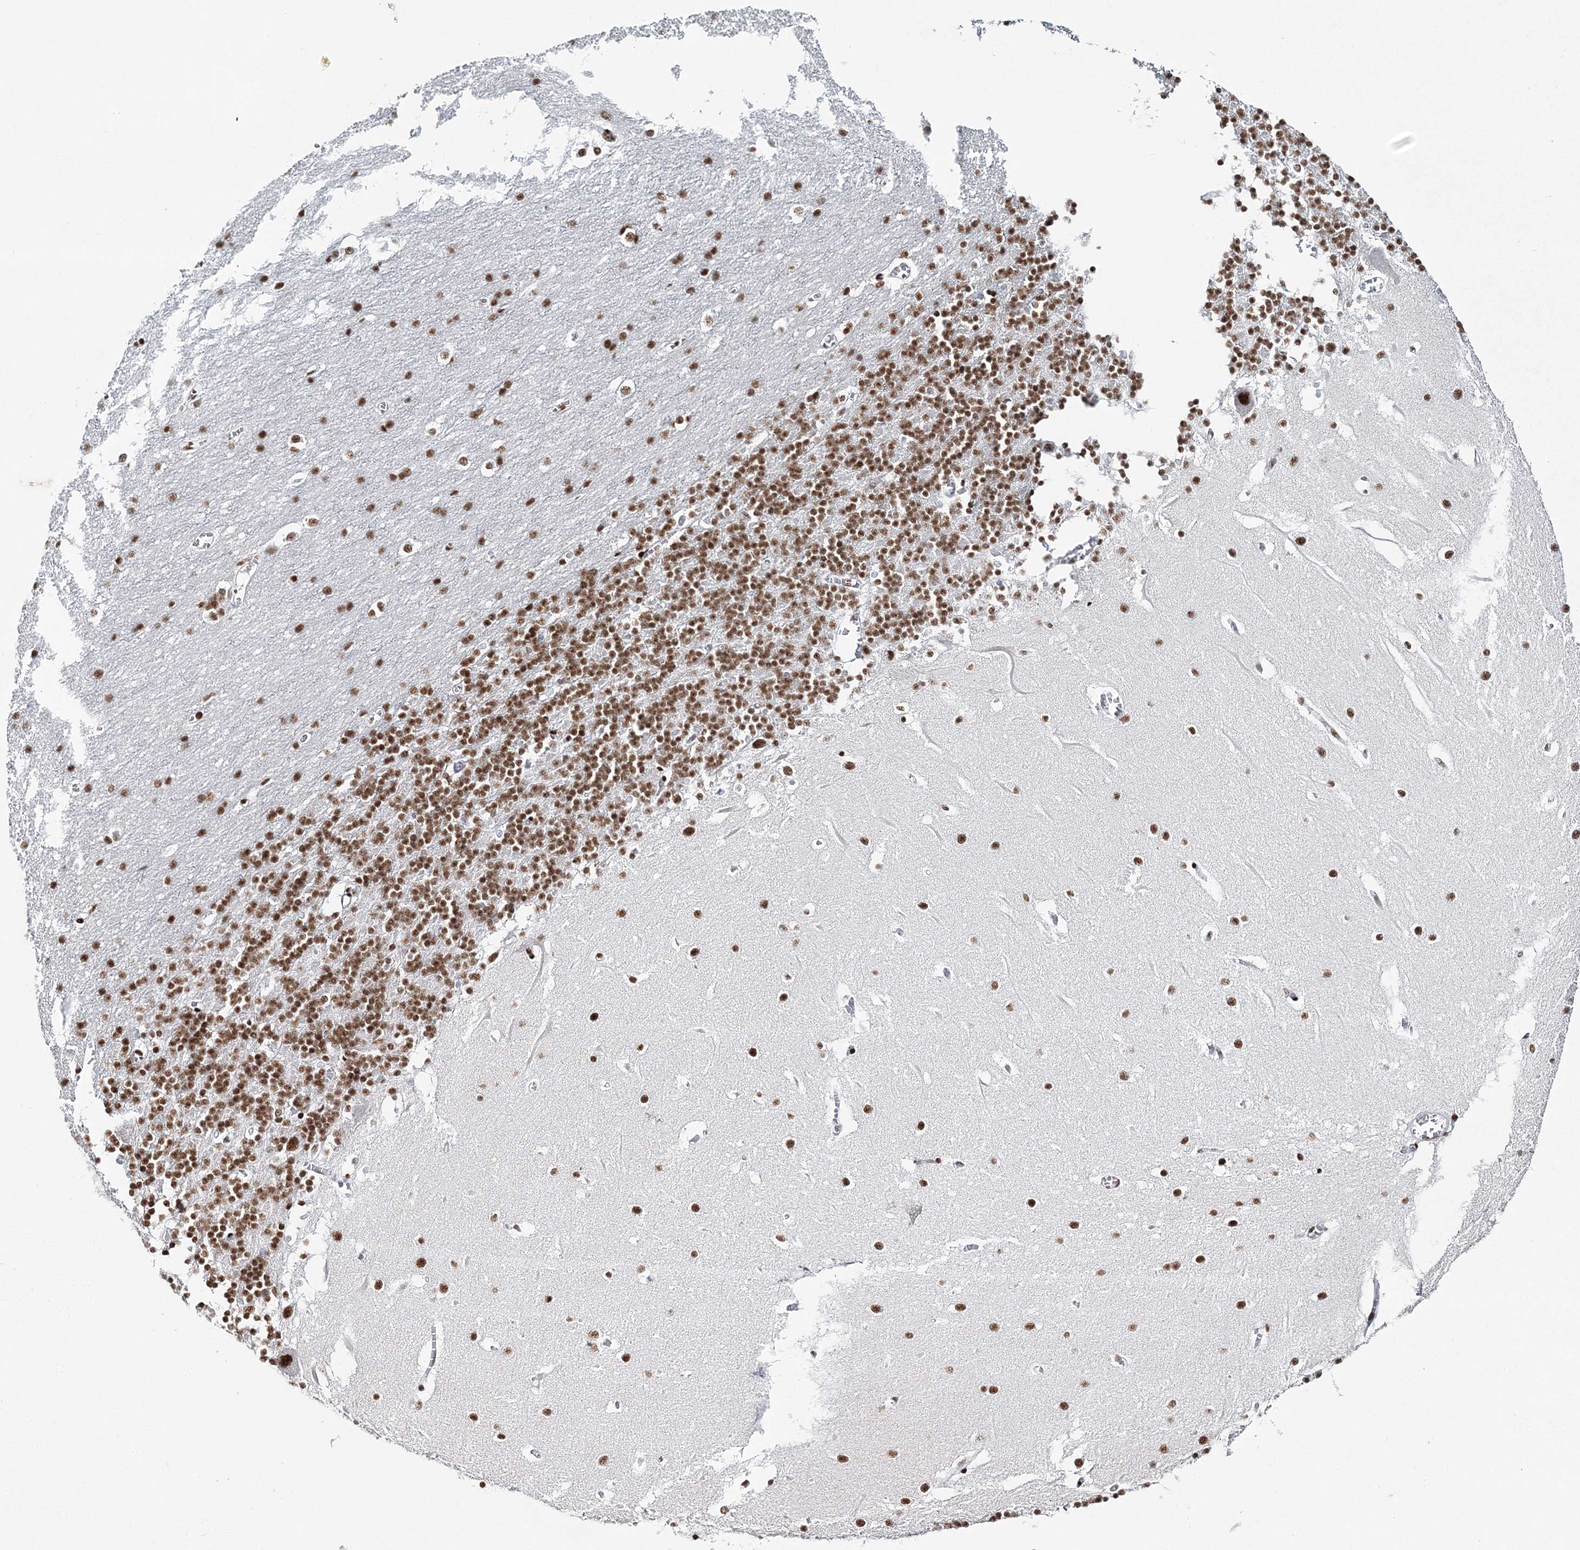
{"staining": {"intensity": "moderate", "quantity": "25%-75%", "location": "nuclear"}, "tissue": "cerebellum", "cell_type": "Cells in granular layer", "image_type": "normal", "snomed": [{"axis": "morphology", "description": "Normal tissue, NOS"}, {"axis": "topography", "description": "Cerebellum"}], "caption": "Brown immunohistochemical staining in normal human cerebellum reveals moderate nuclear positivity in about 25%-75% of cells in granular layer. (Brightfield microscopy of DAB IHC at high magnification).", "gene": "ENSG00000290315", "patient": {"sex": "male", "age": 37}}